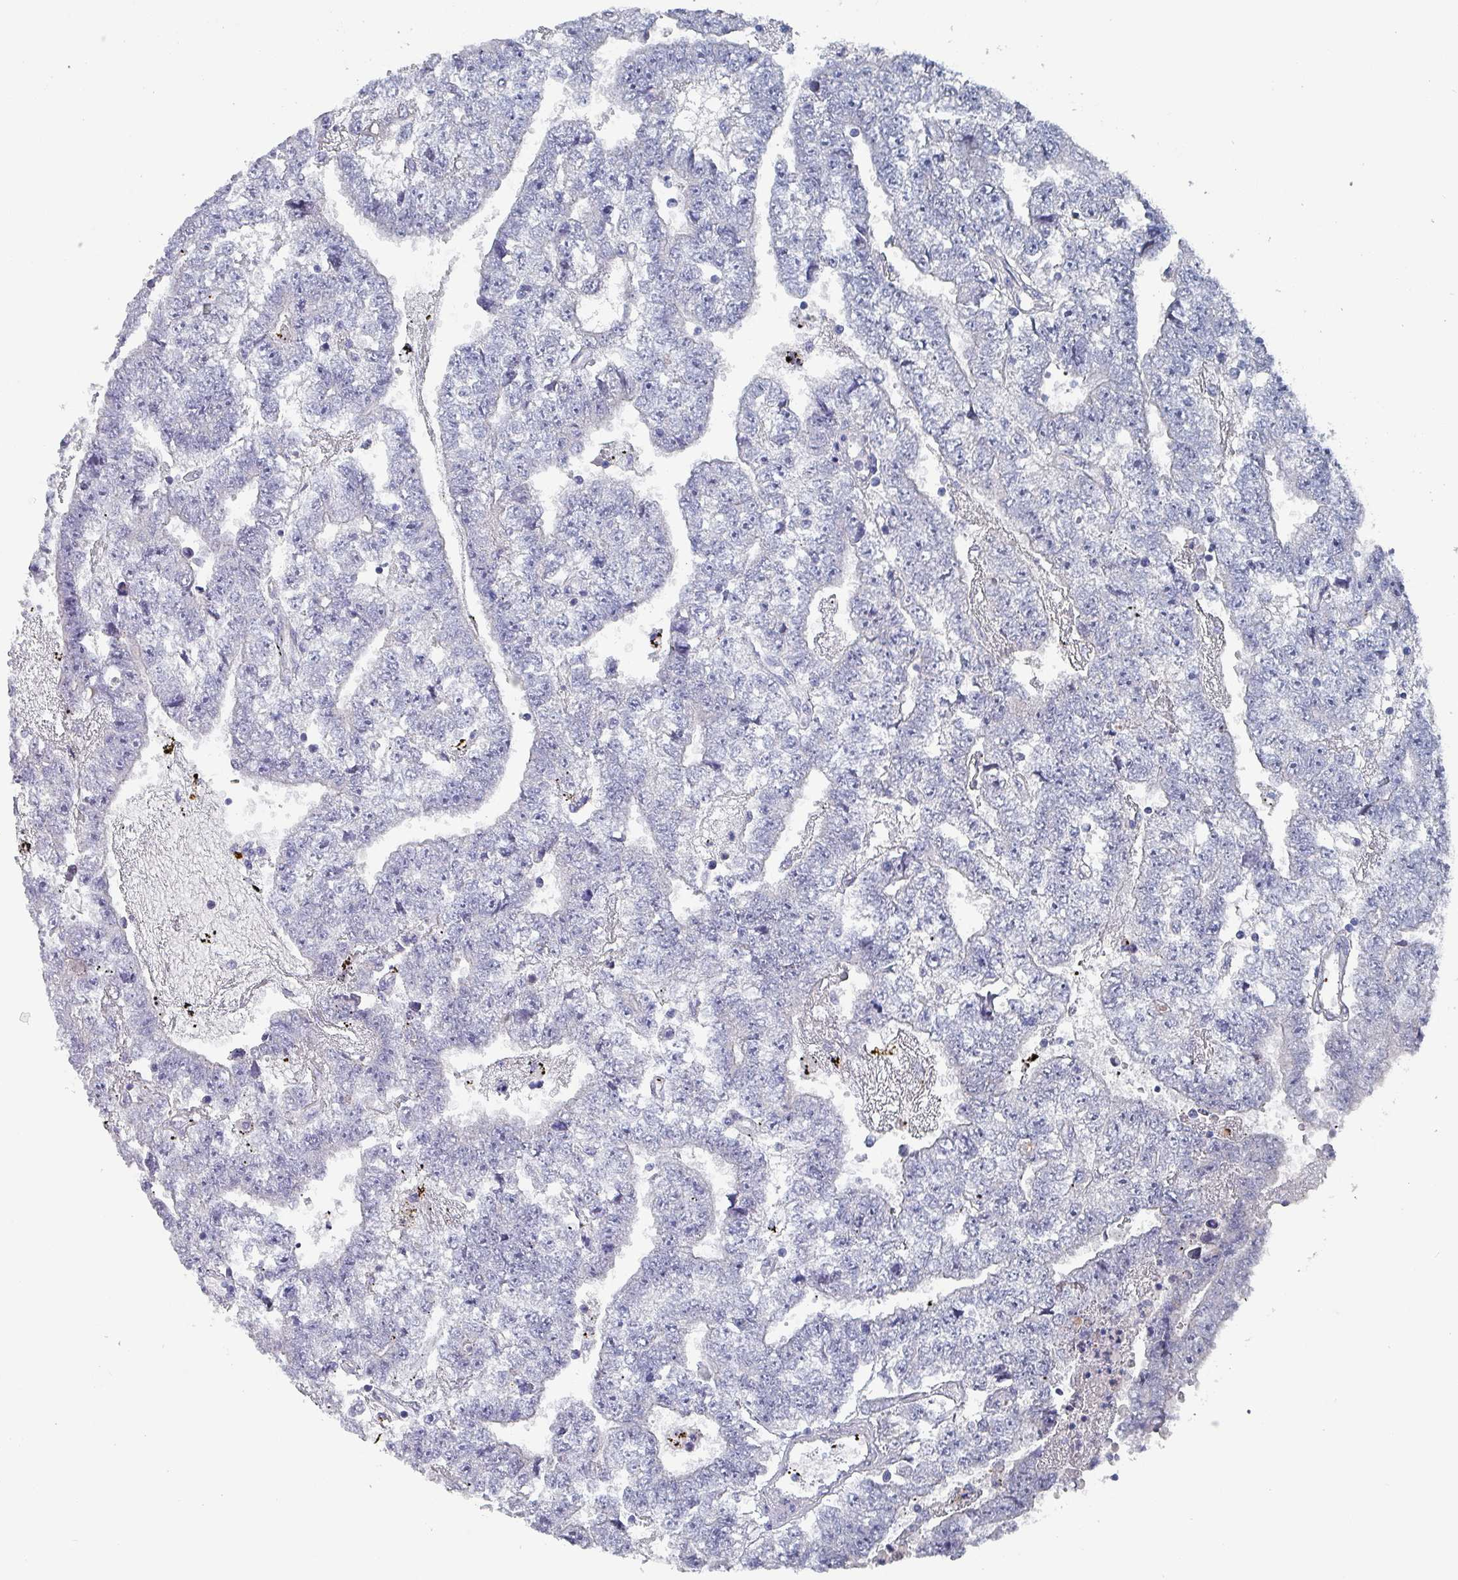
{"staining": {"intensity": "negative", "quantity": "none", "location": "none"}, "tissue": "testis cancer", "cell_type": "Tumor cells", "image_type": "cancer", "snomed": [{"axis": "morphology", "description": "Carcinoma, Embryonal, NOS"}, {"axis": "topography", "description": "Testis"}], "caption": "The immunohistochemistry image has no significant staining in tumor cells of testis cancer tissue.", "gene": "DRD5", "patient": {"sex": "male", "age": 25}}